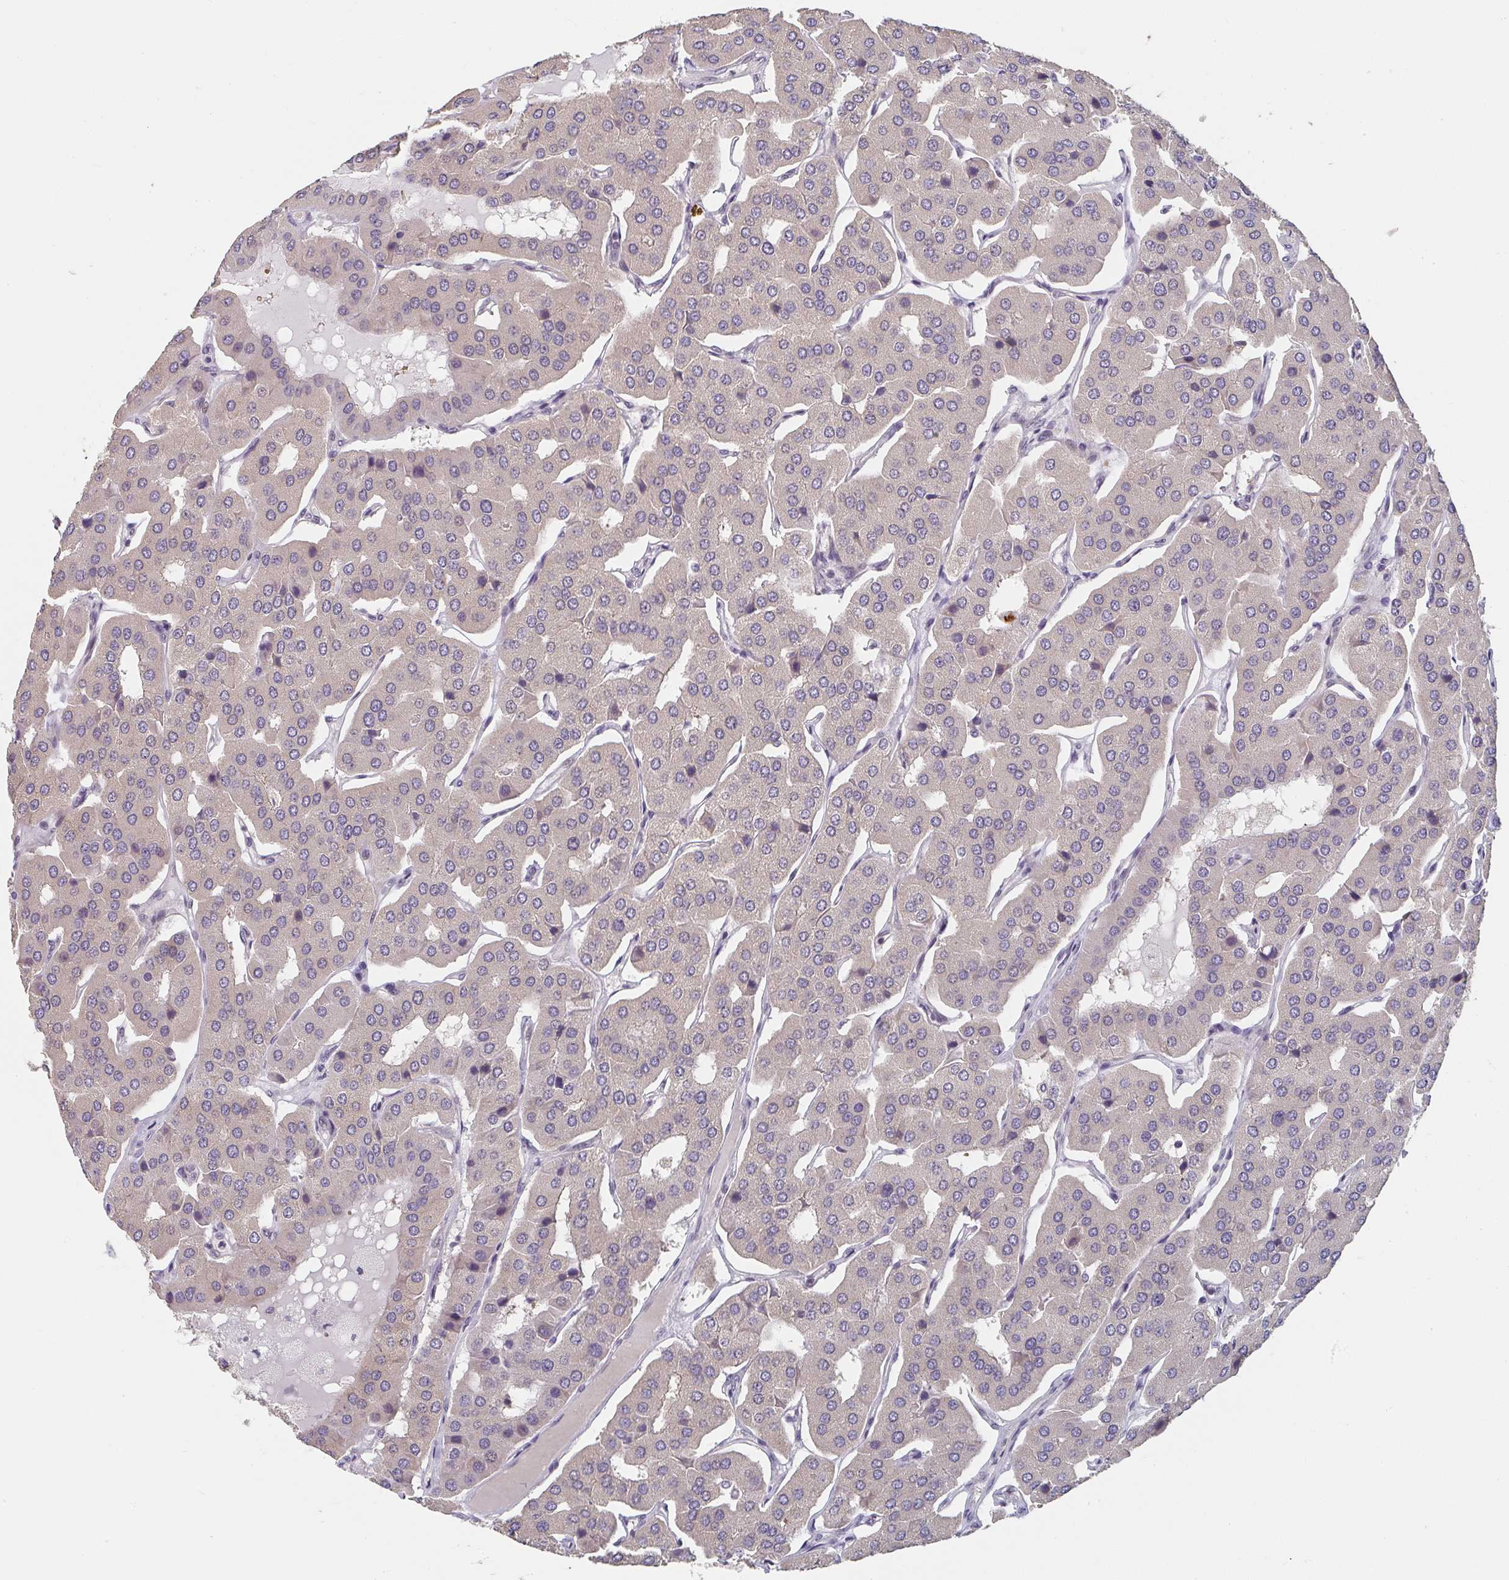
{"staining": {"intensity": "negative", "quantity": "none", "location": "none"}, "tissue": "parathyroid gland", "cell_type": "Glandular cells", "image_type": "normal", "snomed": [{"axis": "morphology", "description": "Normal tissue, NOS"}, {"axis": "morphology", "description": "Adenoma, NOS"}, {"axis": "topography", "description": "Parathyroid gland"}], "caption": "Immunohistochemistry of normal human parathyroid gland shows no staining in glandular cells. (DAB immunohistochemistry with hematoxylin counter stain).", "gene": "RANGRF", "patient": {"sex": "female", "age": 86}}